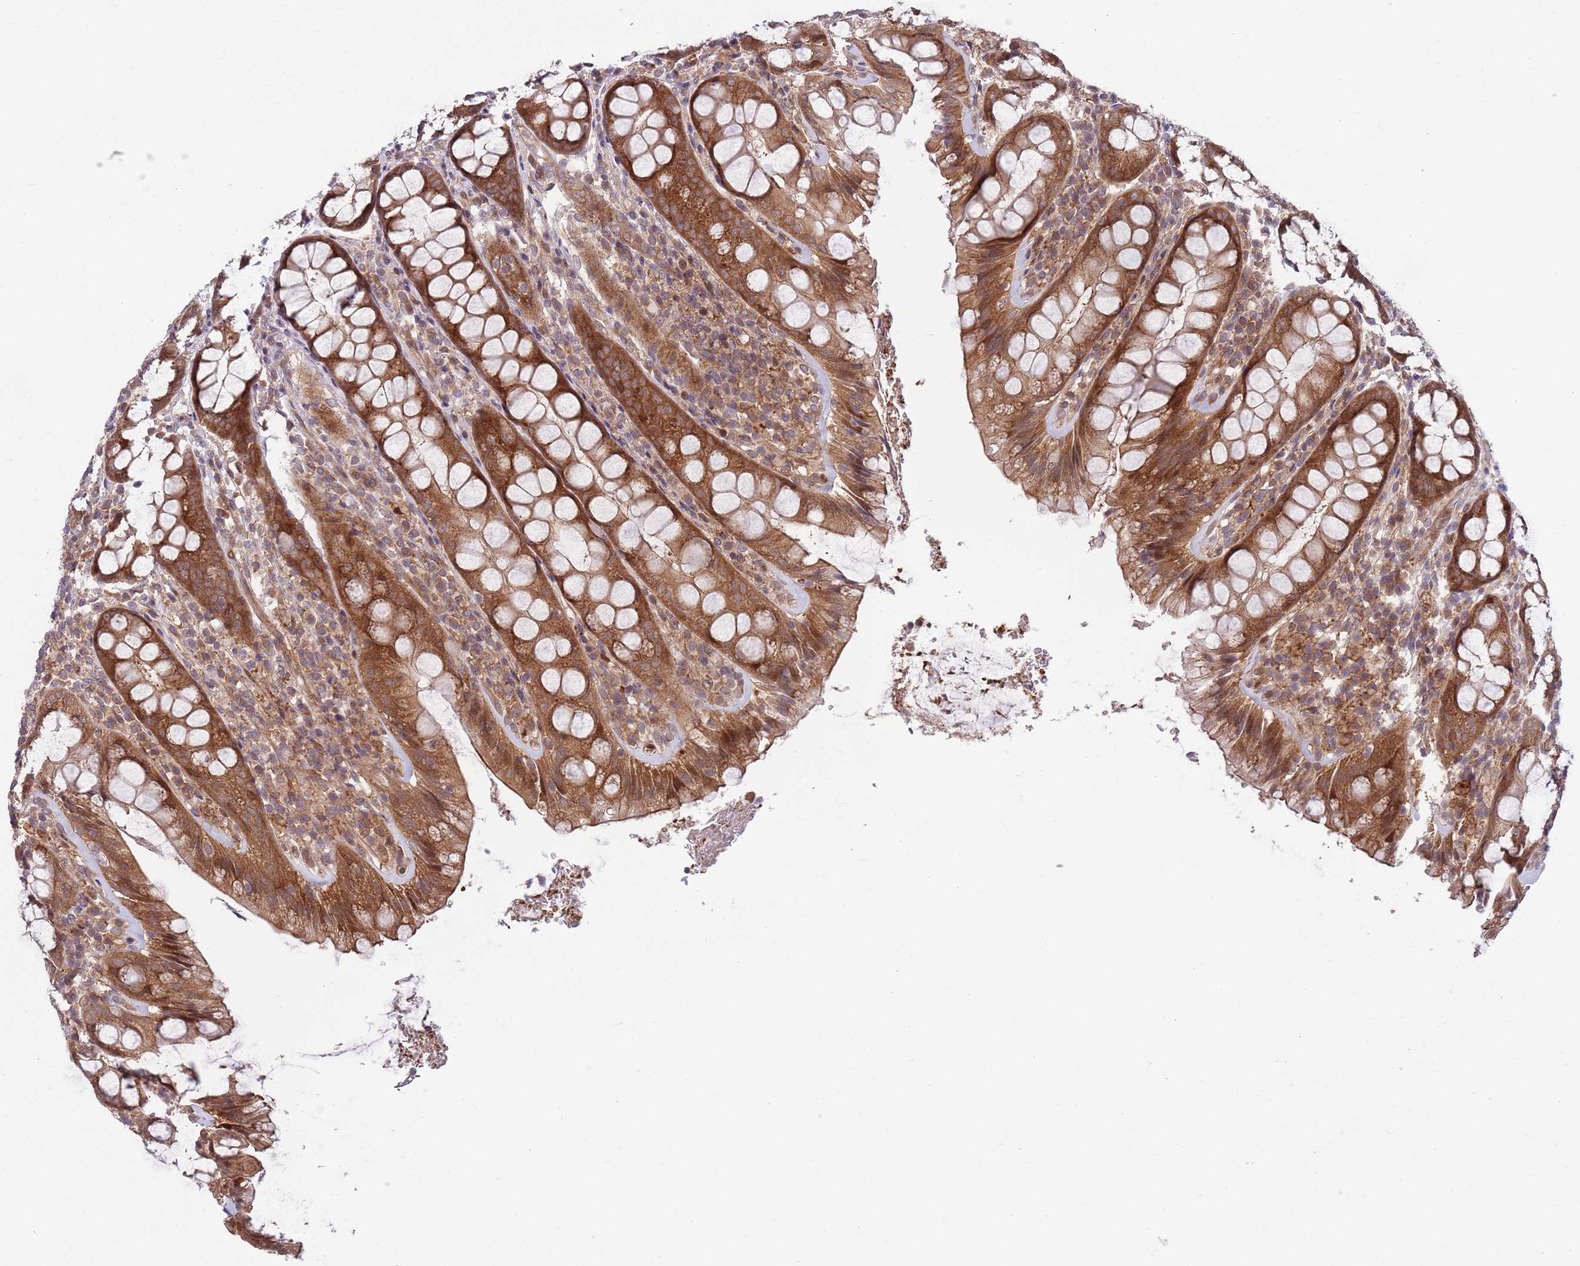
{"staining": {"intensity": "strong", "quantity": ">75%", "location": "cytoplasmic/membranous"}, "tissue": "rectum", "cell_type": "Glandular cells", "image_type": "normal", "snomed": [{"axis": "morphology", "description": "Normal tissue, NOS"}, {"axis": "topography", "description": "Rectum"}], "caption": "A high amount of strong cytoplasmic/membranous staining is appreciated in about >75% of glandular cells in normal rectum.", "gene": "GGA1", "patient": {"sex": "male", "age": 83}}